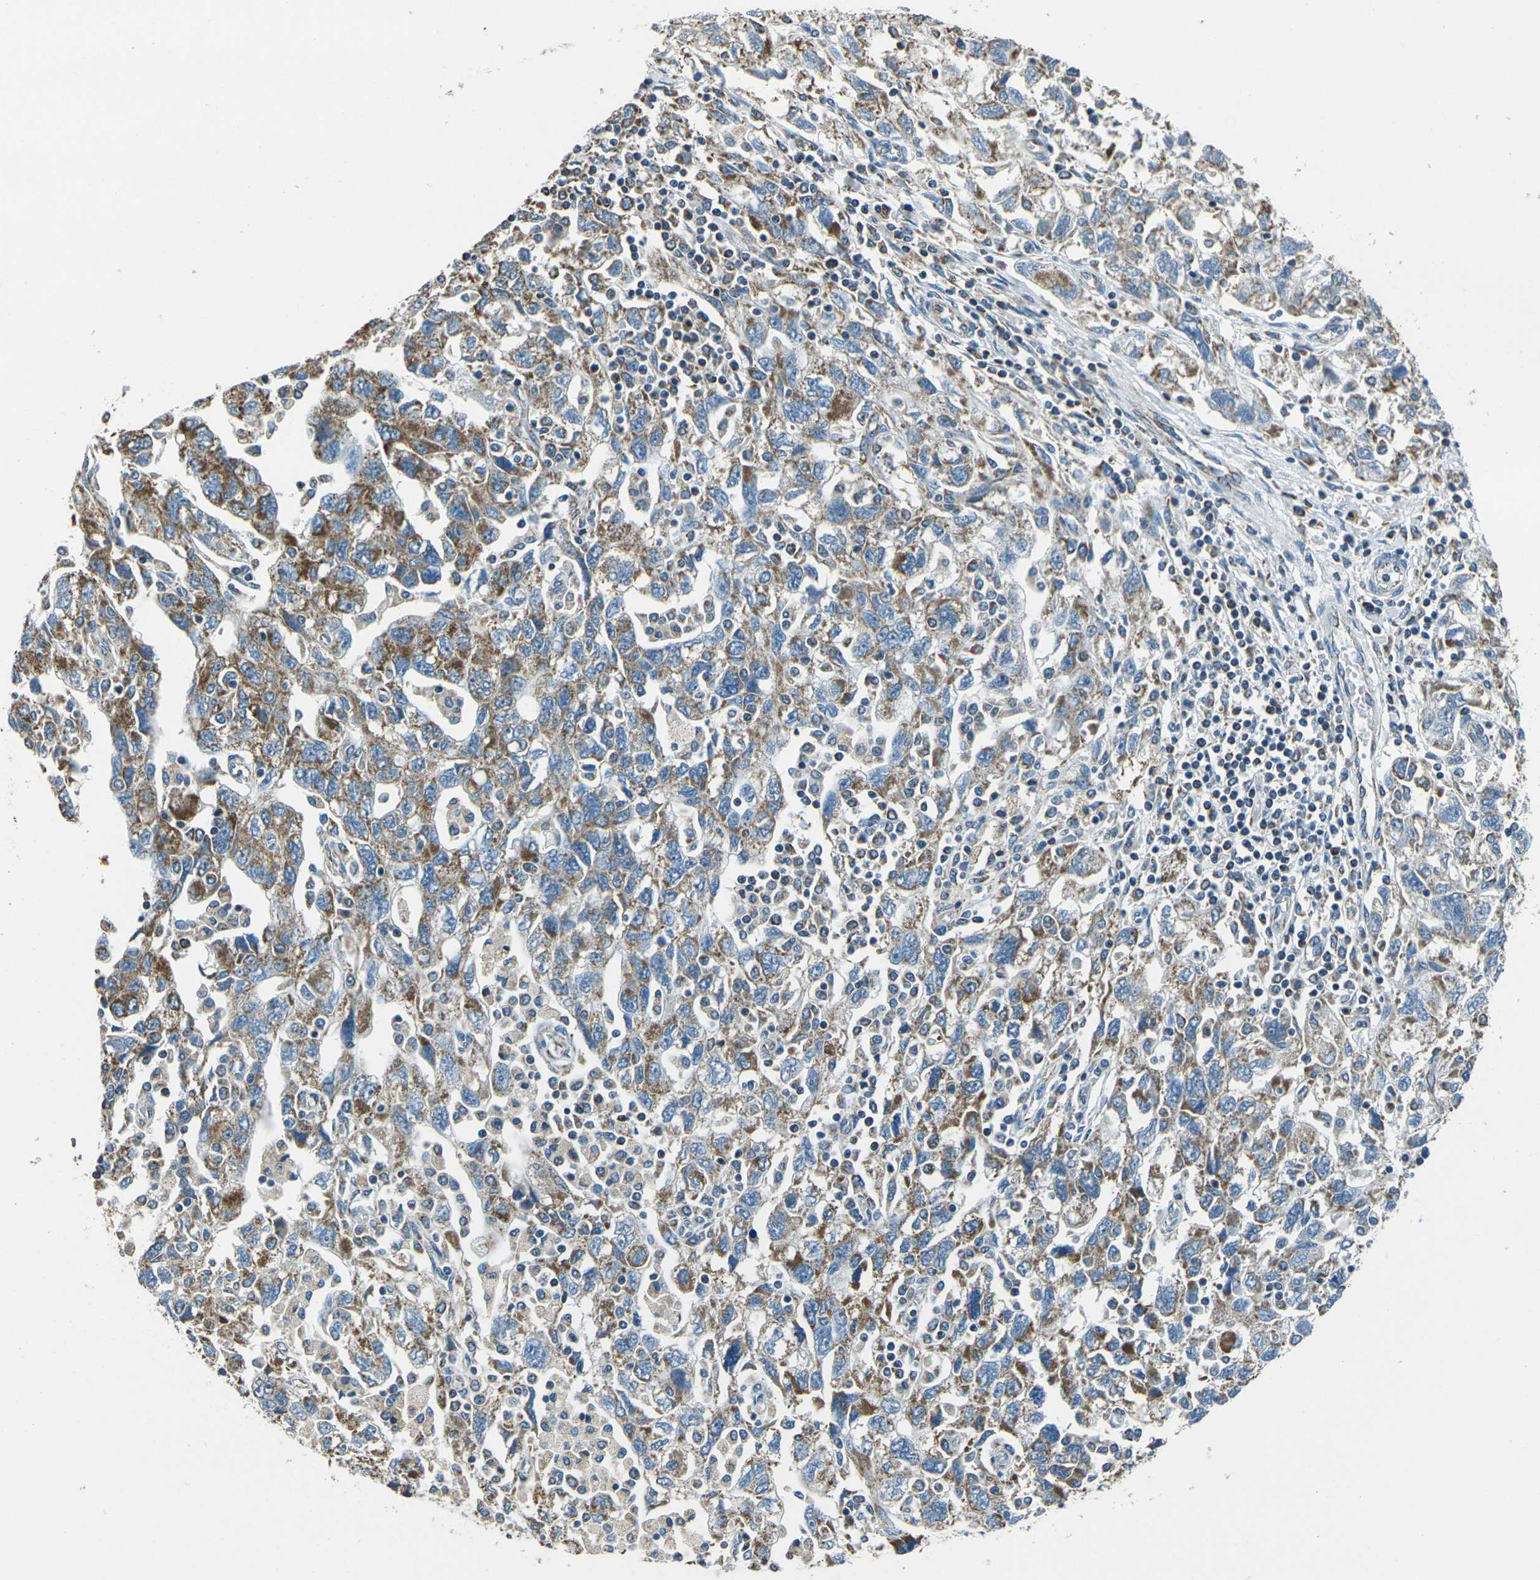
{"staining": {"intensity": "moderate", "quantity": ">75%", "location": "cytoplasmic/membranous"}, "tissue": "ovarian cancer", "cell_type": "Tumor cells", "image_type": "cancer", "snomed": [{"axis": "morphology", "description": "Carcinoma, NOS"}, {"axis": "morphology", "description": "Cystadenocarcinoma, serous, NOS"}, {"axis": "topography", "description": "Ovary"}], "caption": "Ovarian cancer (carcinoma) was stained to show a protein in brown. There is medium levels of moderate cytoplasmic/membranous expression in approximately >75% of tumor cells. The protein of interest is stained brown, and the nuclei are stained in blue (DAB (3,3'-diaminobenzidine) IHC with brightfield microscopy, high magnification).", "gene": "IRF3", "patient": {"sex": "female", "age": 69}}